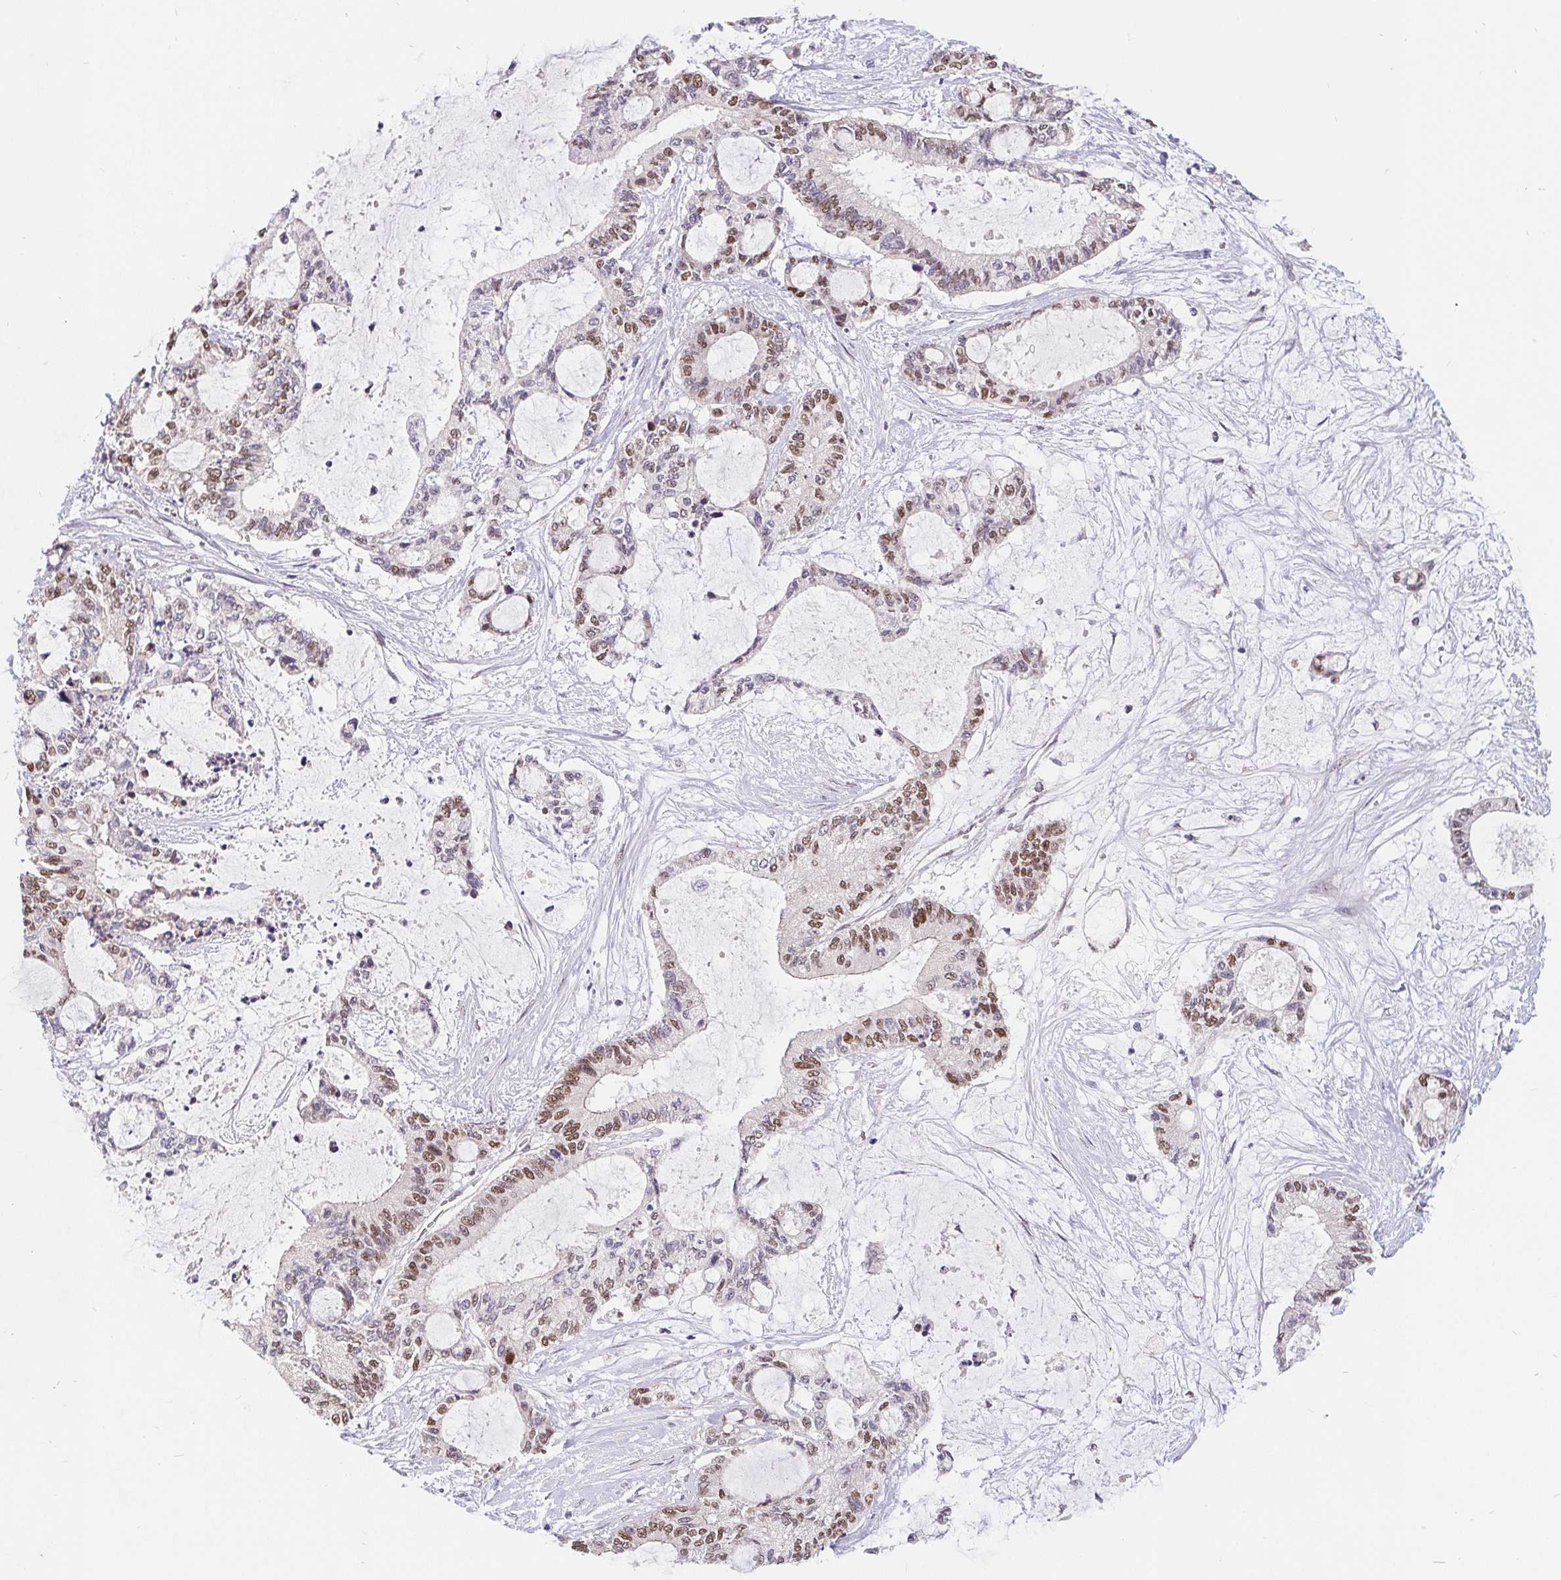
{"staining": {"intensity": "moderate", "quantity": ">75%", "location": "nuclear"}, "tissue": "liver cancer", "cell_type": "Tumor cells", "image_type": "cancer", "snomed": [{"axis": "morphology", "description": "Normal tissue, NOS"}, {"axis": "morphology", "description": "Cholangiocarcinoma"}, {"axis": "topography", "description": "Liver"}, {"axis": "topography", "description": "Peripheral nerve tissue"}], "caption": "The immunohistochemical stain labels moderate nuclear positivity in tumor cells of liver cancer (cholangiocarcinoma) tissue. Using DAB (brown) and hematoxylin (blue) stains, captured at high magnification using brightfield microscopy.", "gene": "POU2F1", "patient": {"sex": "female", "age": 73}}